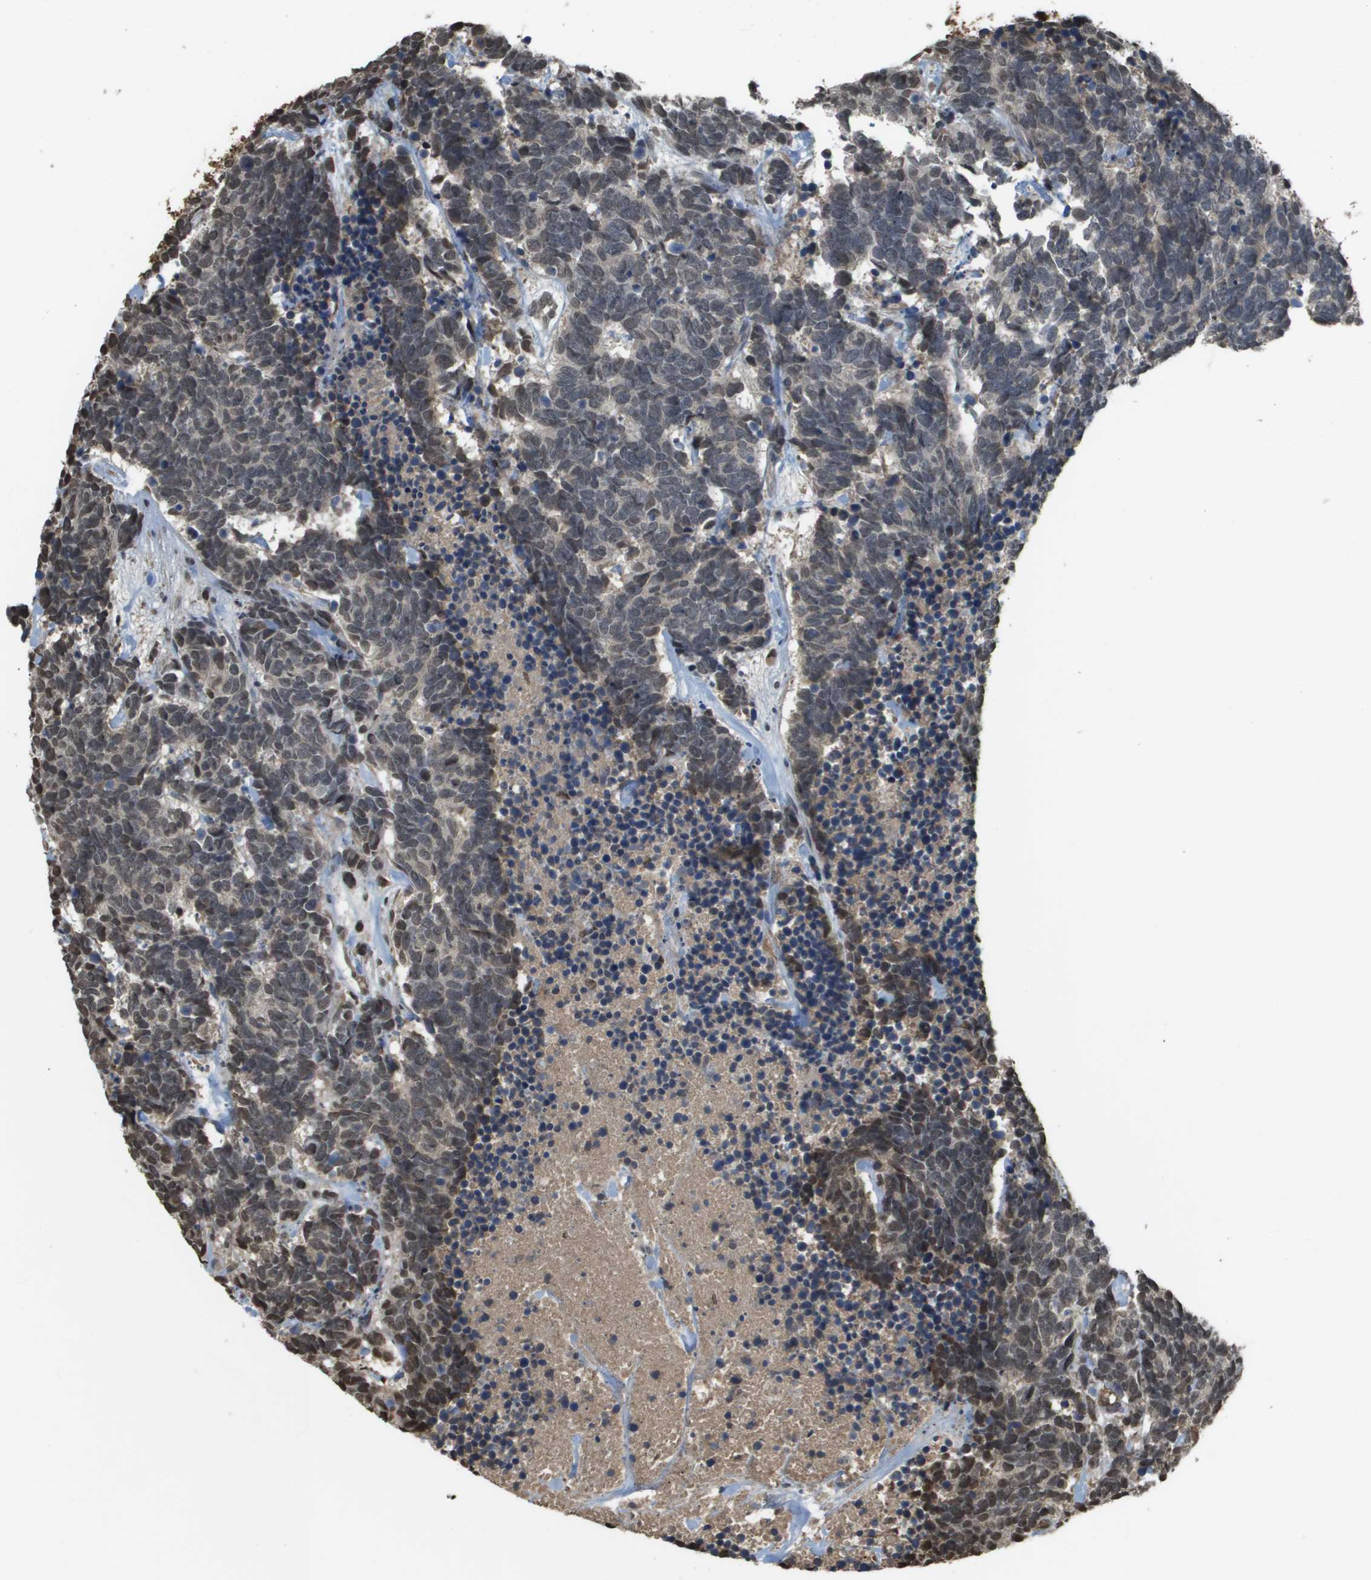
{"staining": {"intensity": "weak", "quantity": "<25%", "location": "cytoplasmic/membranous"}, "tissue": "carcinoid", "cell_type": "Tumor cells", "image_type": "cancer", "snomed": [{"axis": "morphology", "description": "Carcinoma, NOS"}, {"axis": "morphology", "description": "Carcinoid, malignant, NOS"}, {"axis": "topography", "description": "Urinary bladder"}], "caption": "Immunohistochemistry (IHC) of human carcinoma demonstrates no staining in tumor cells. (DAB immunohistochemistry (IHC) with hematoxylin counter stain).", "gene": "NDRG2", "patient": {"sex": "male", "age": 57}}